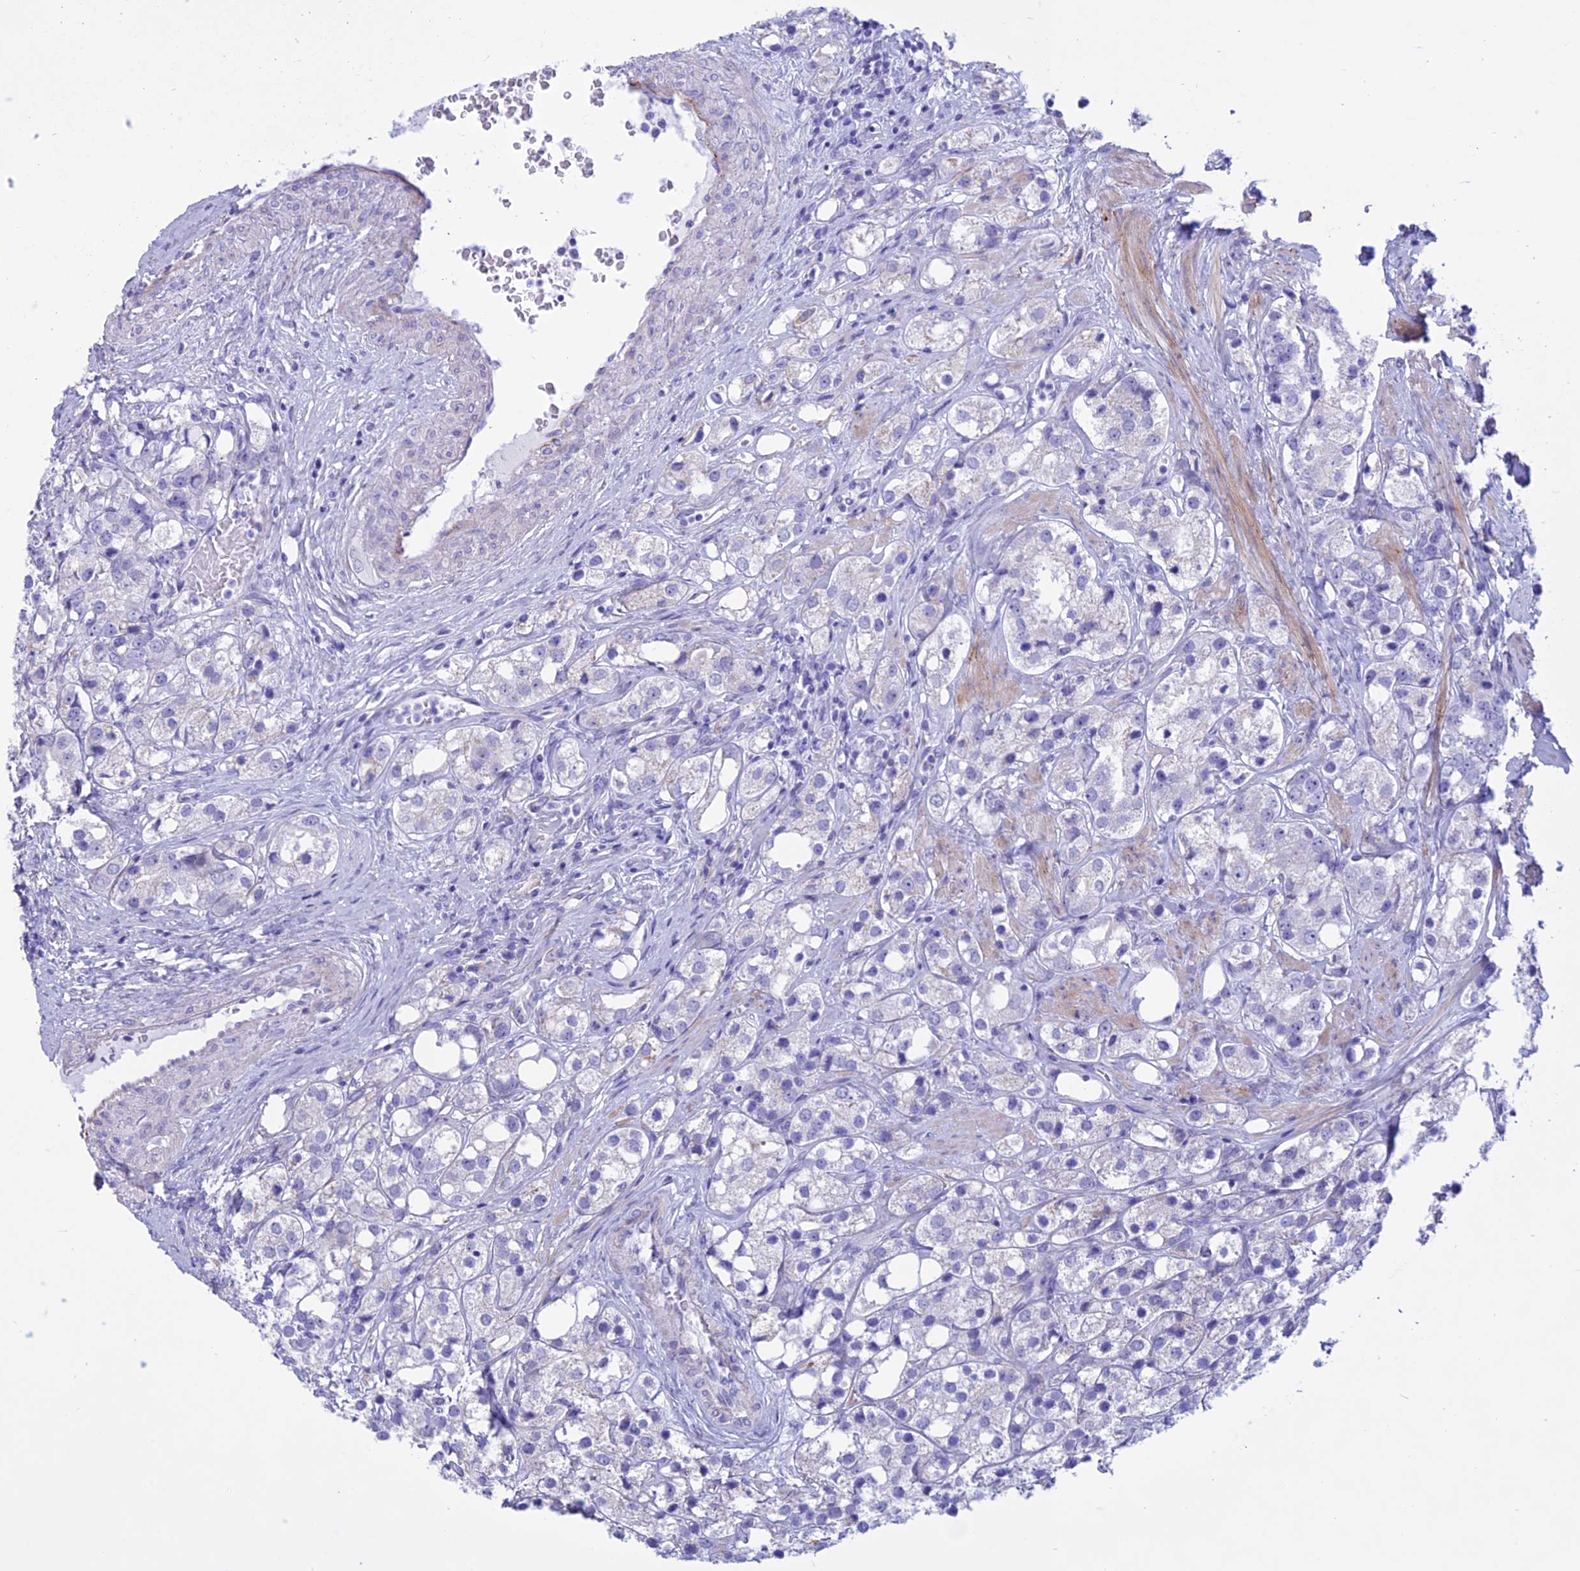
{"staining": {"intensity": "negative", "quantity": "none", "location": "none"}, "tissue": "prostate cancer", "cell_type": "Tumor cells", "image_type": "cancer", "snomed": [{"axis": "morphology", "description": "Adenocarcinoma, NOS"}, {"axis": "topography", "description": "Prostate"}], "caption": "The micrograph exhibits no significant staining in tumor cells of adenocarcinoma (prostate).", "gene": "SPHKAP", "patient": {"sex": "male", "age": 79}}